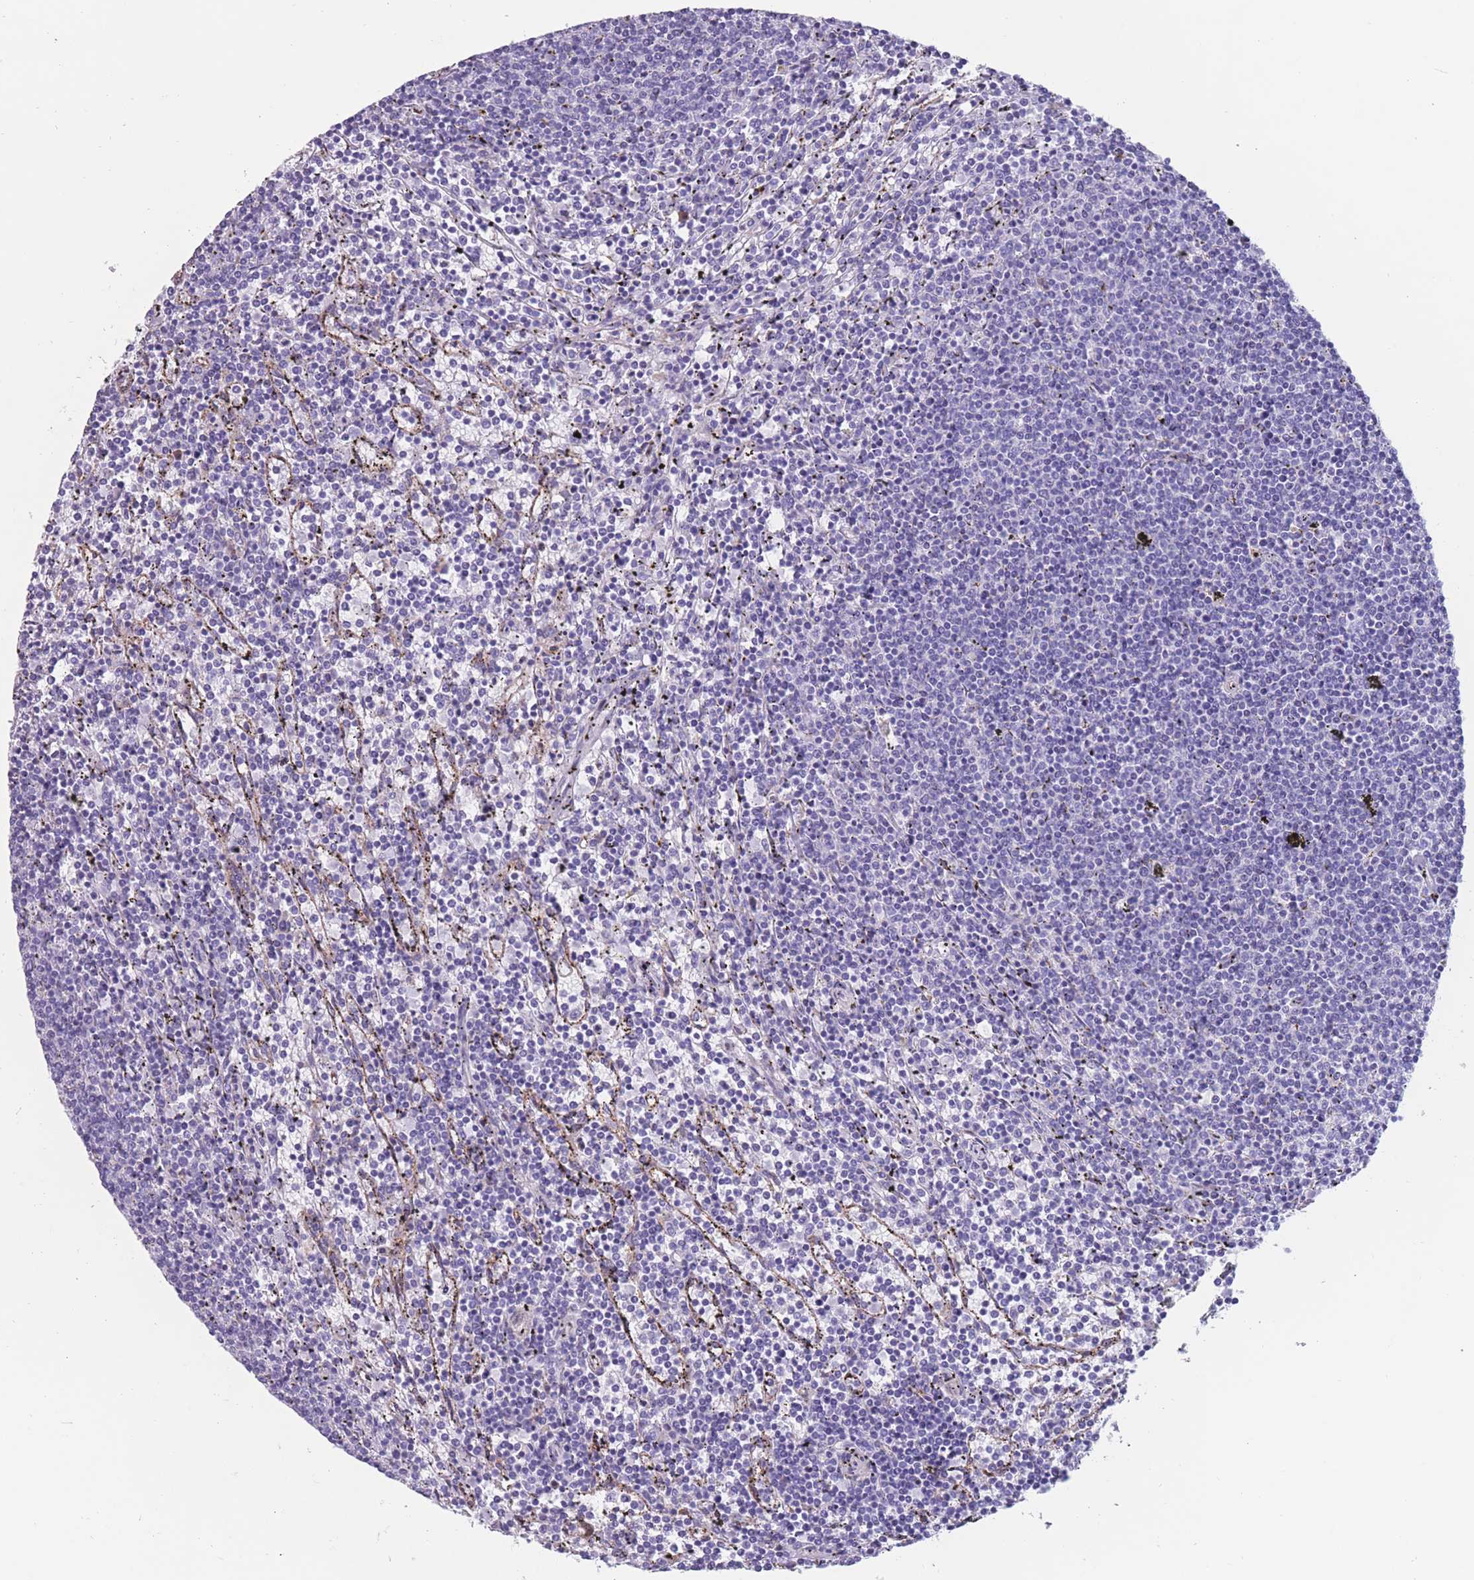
{"staining": {"intensity": "negative", "quantity": "none", "location": "none"}, "tissue": "lymphoma", "cell_type": "Tumor cells", "image_type": "cancer", "snomed": [{"axis": "morphology", "description": "Malignant lymphoma, non-Hodgkin's type, Low grade"}, {"axis": "topography", "description": "Spleen"}], "caption": "Histopathology image shows no protein staining in tumor cells of lymphoma tissue.", "gene": "COL27A1", "patient": {"sex": "female", "age": 50}}